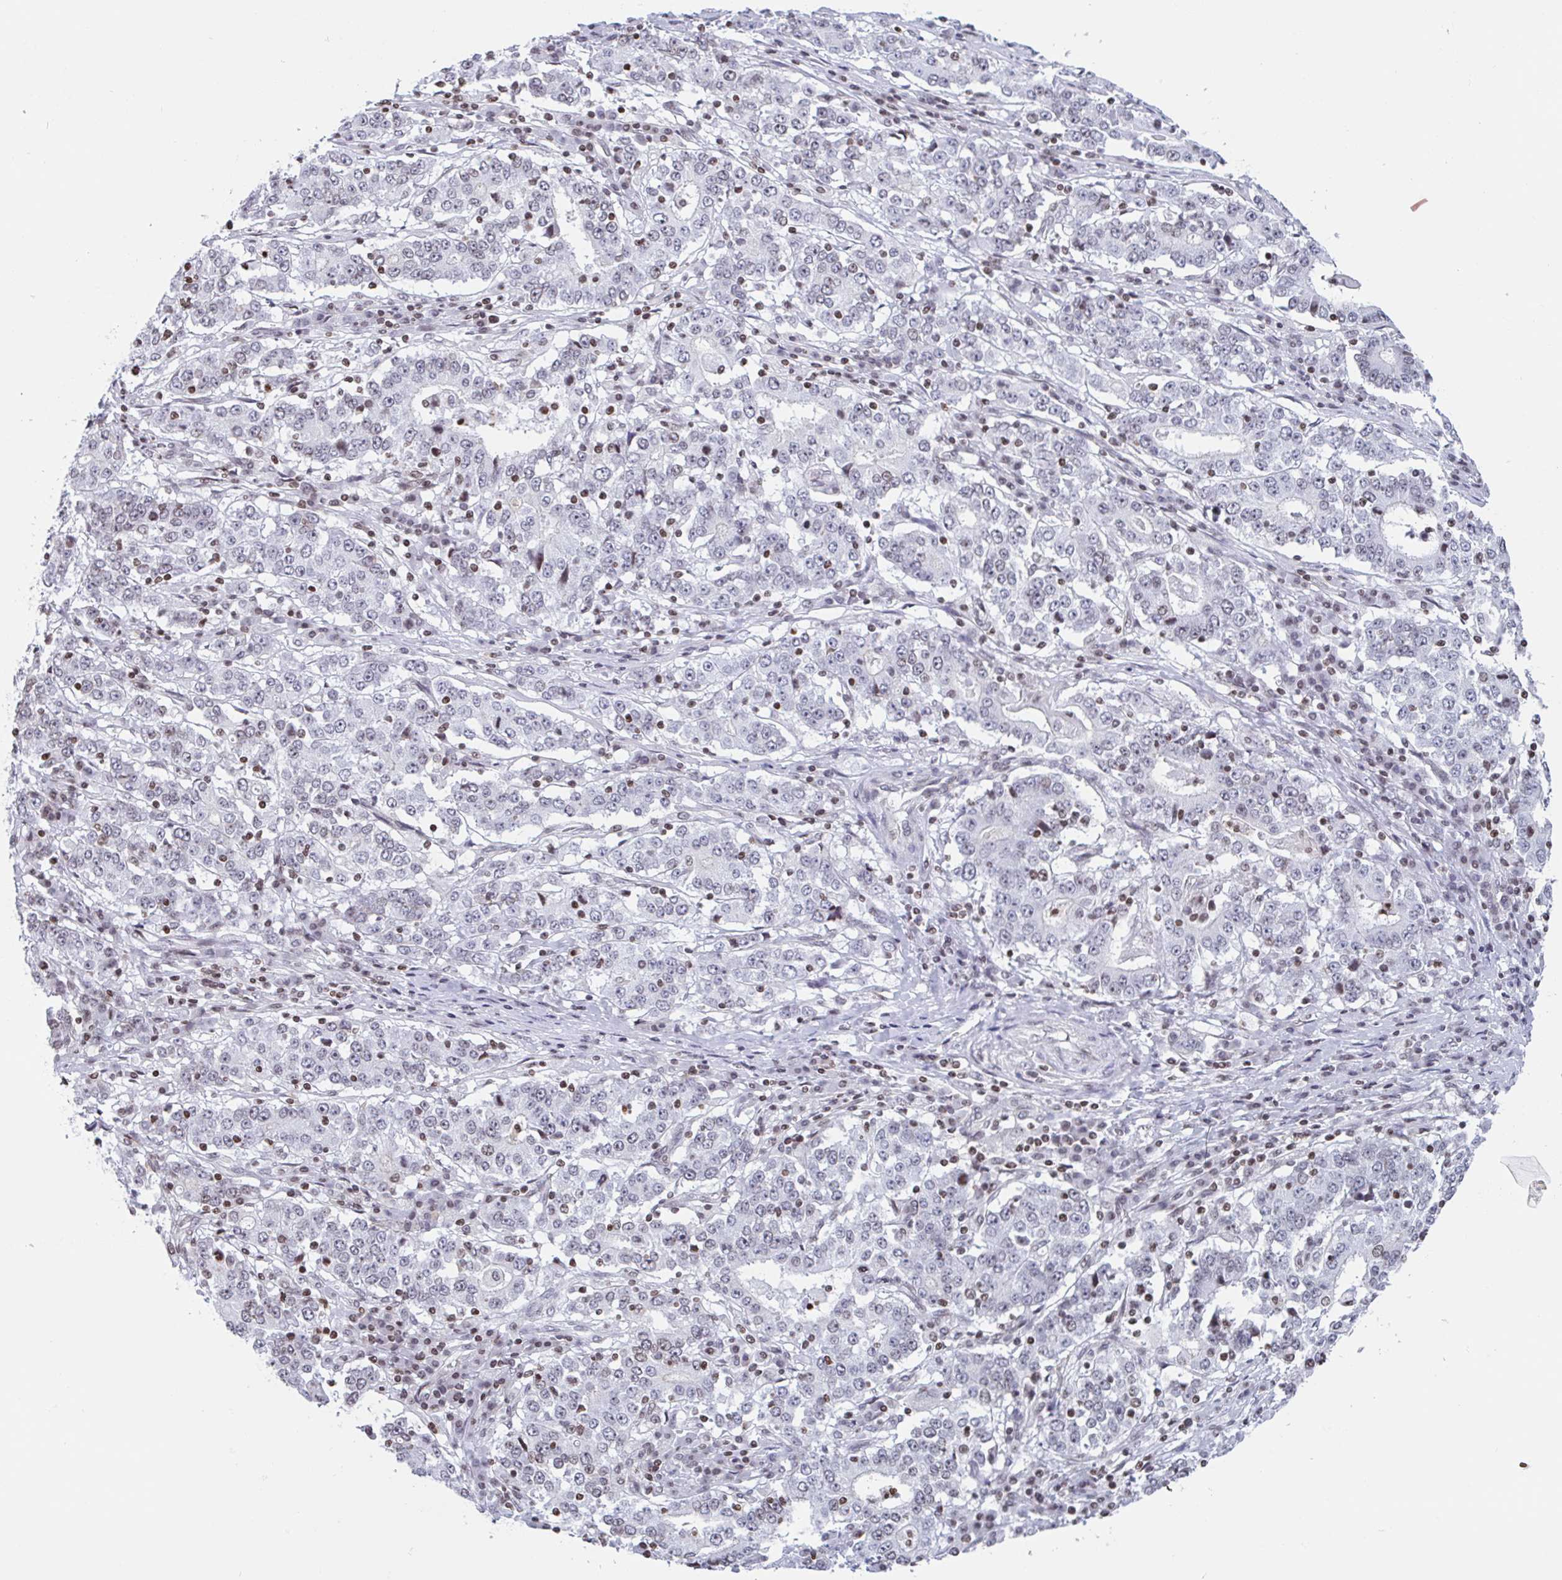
{"staining": {"intensity": "weak", "quantity": "<25%", "location": "nuclear"}, "tissue": "stomach cancer", "cell_type": "Tumor cells", "image_type": "cancer", "snomed": [{"axis": "morphology", "description": "Adenocarcinoma, NOS"}, {"axis": "topography", "description": "Stomach"}], "caption": "IHC of human adenocarcinoma (stomach) shows no staining in tumor cells.", "gene": "NOL6", "patient": {"sex": "male", "age": 59}}